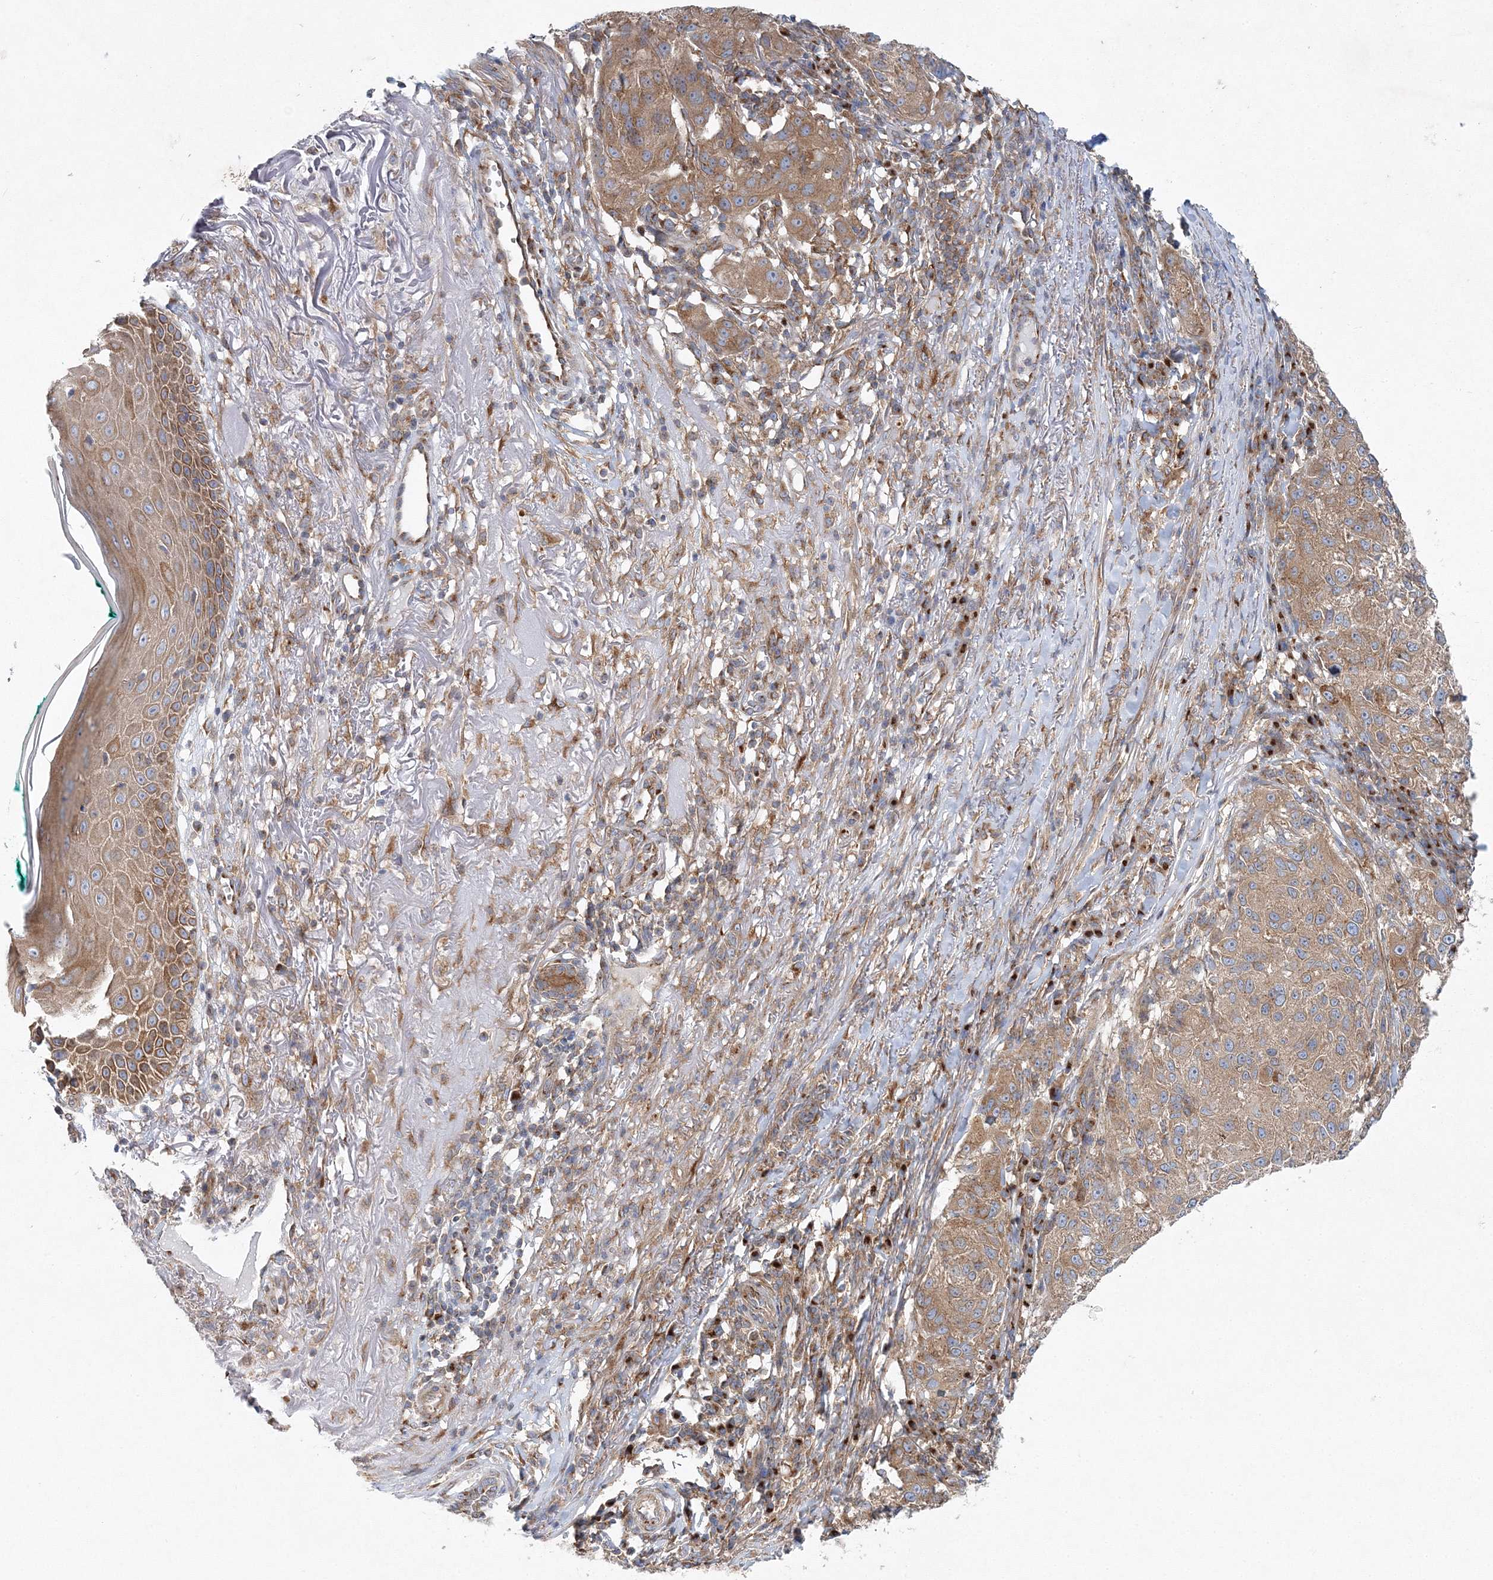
{"staining": {"intensity": "moderate", "quantity": ">75%", "location": "cytoplasmic/membranous"}, "tissue": "melanoma", "cell_type": "Tumor cells", "image_type": "cancer", "snomed": [{"axis": "morphology", "description": "Necrosis, NOS"}, {"axis": "morphology", "description": "Malignant melanoma, NOS"}, {"axis": "topography", "description": "Skin"}], "caption": "Malignant melanoma stained with immunohistochemistry (IHC) displays moderate cytoplasmic/membranous expression in approximately >75% of tumor cells. Nuclei are stained in blue.", "gene": "SEC23IP", "patient": {"sex": "female", "age": 87}}